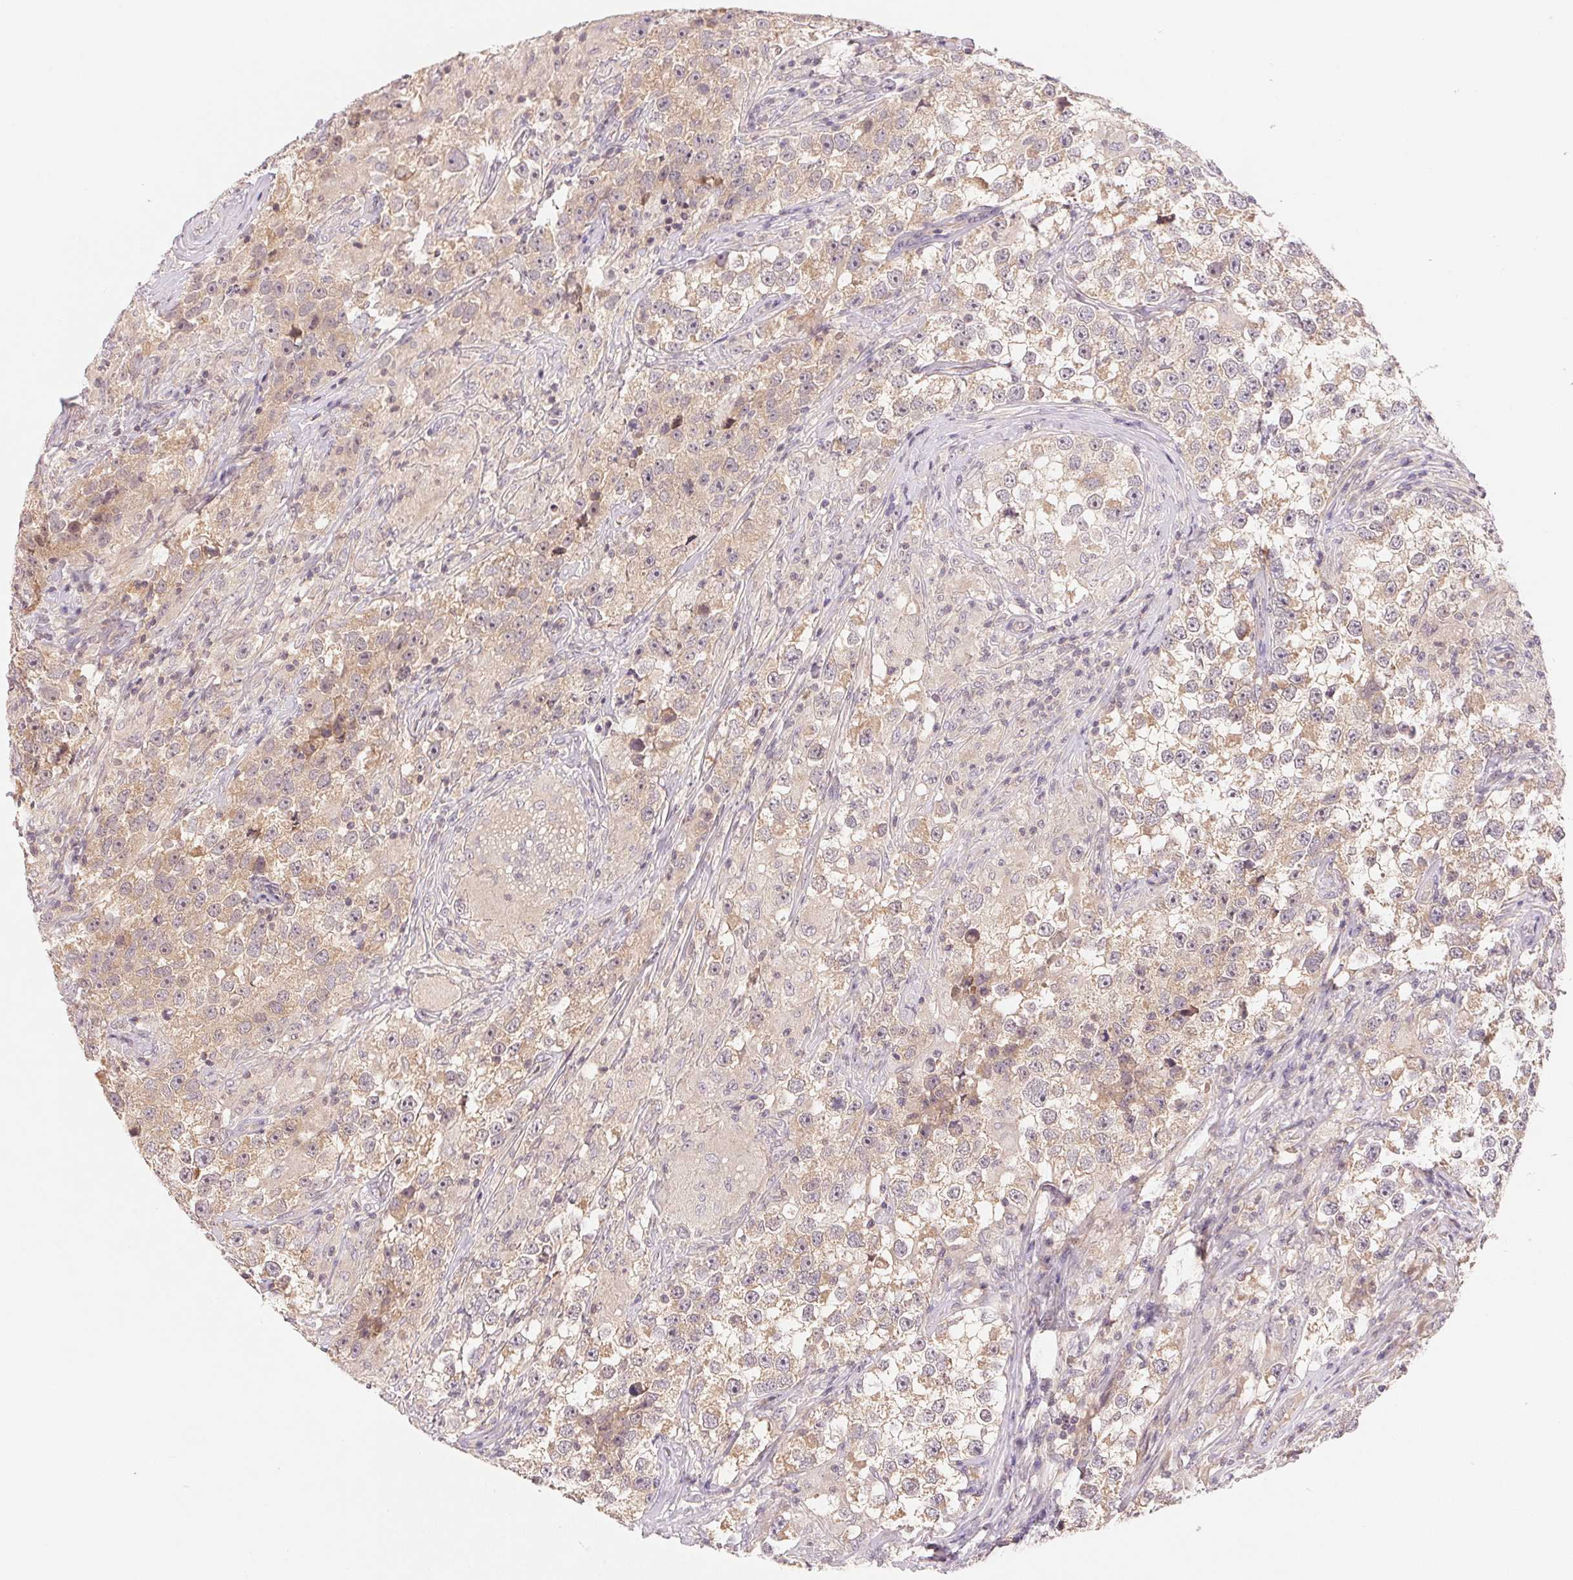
{"staining": {"intensity": "weak", "quantity": "25%-75%", "location": "cytoplasmic/membranous"}, "tissue": "testis cancer", "cell_type": "Tumor cells", "image_type": "cancer", "snomed": [{"axis": "morphology", "description": "Seminoma, NOS"}, {"axis": "topography", "description": "Testis"}], "caption": "Seminoma (testis) stained with a protein marker exhibits weak staining in tumor cells.", "gene": "BNIP5", "patient": {"sex": "male", "age": 46}}